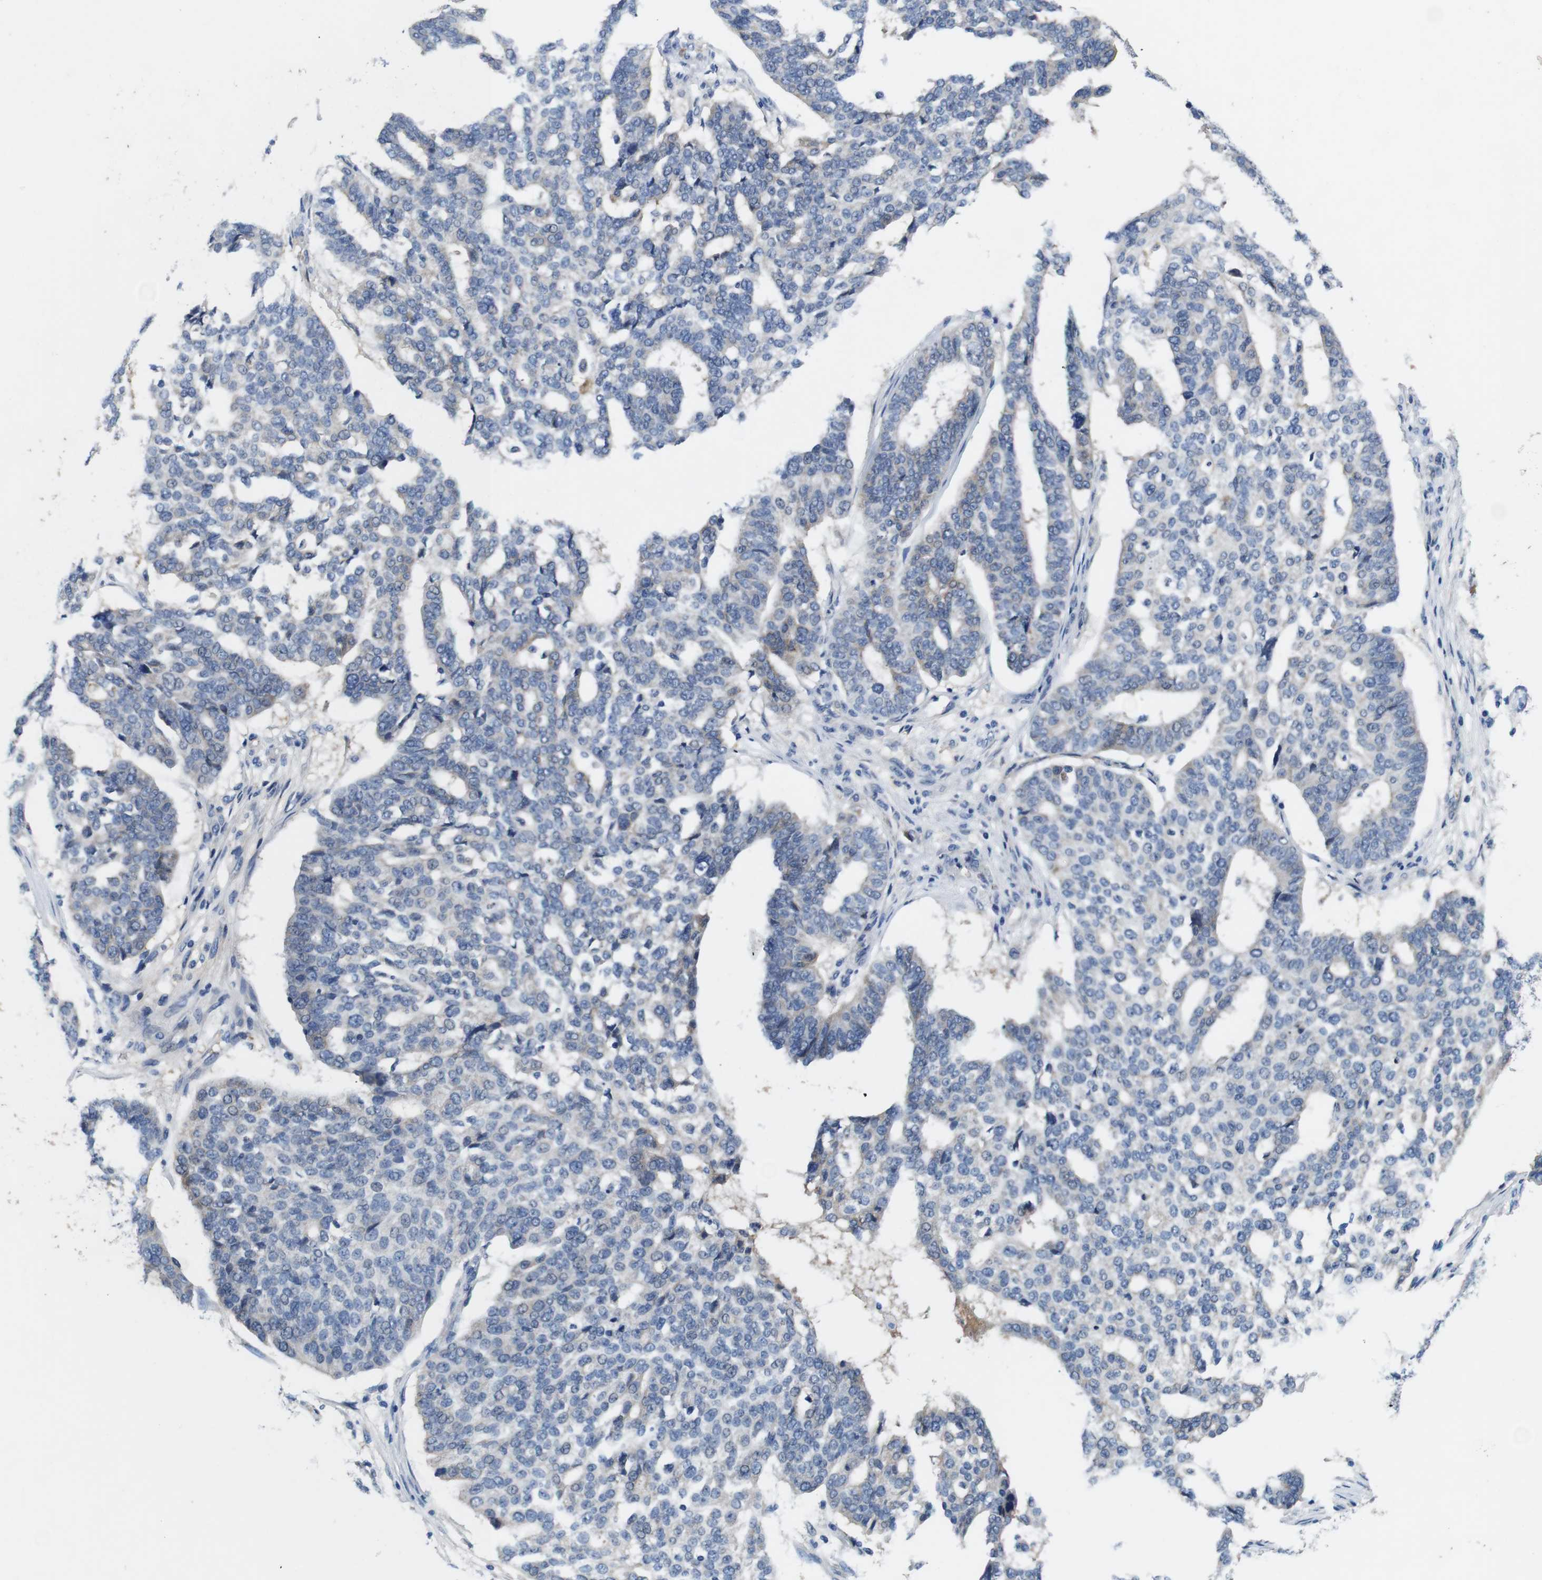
{"staining": {"intensity": "negative", "quantity": "none", "location": "none"}, "tissue": "ovarian cancer", "cell_type": "Tumor cells", "image_type": "cancer", "snomed": [{"axis": "morphology", "description": "Cystadenocarcinoma, serous, NOS"}, {"axis": "topography", "description": "Ovary"}], "caption": "There is no significant staining in tumor cells of ovarian cancer (serous cystadenocarcinoma). Nuclei are stained in blue.", "gene": "C1RL", "patient": {"sex": "female", "age": 59}}